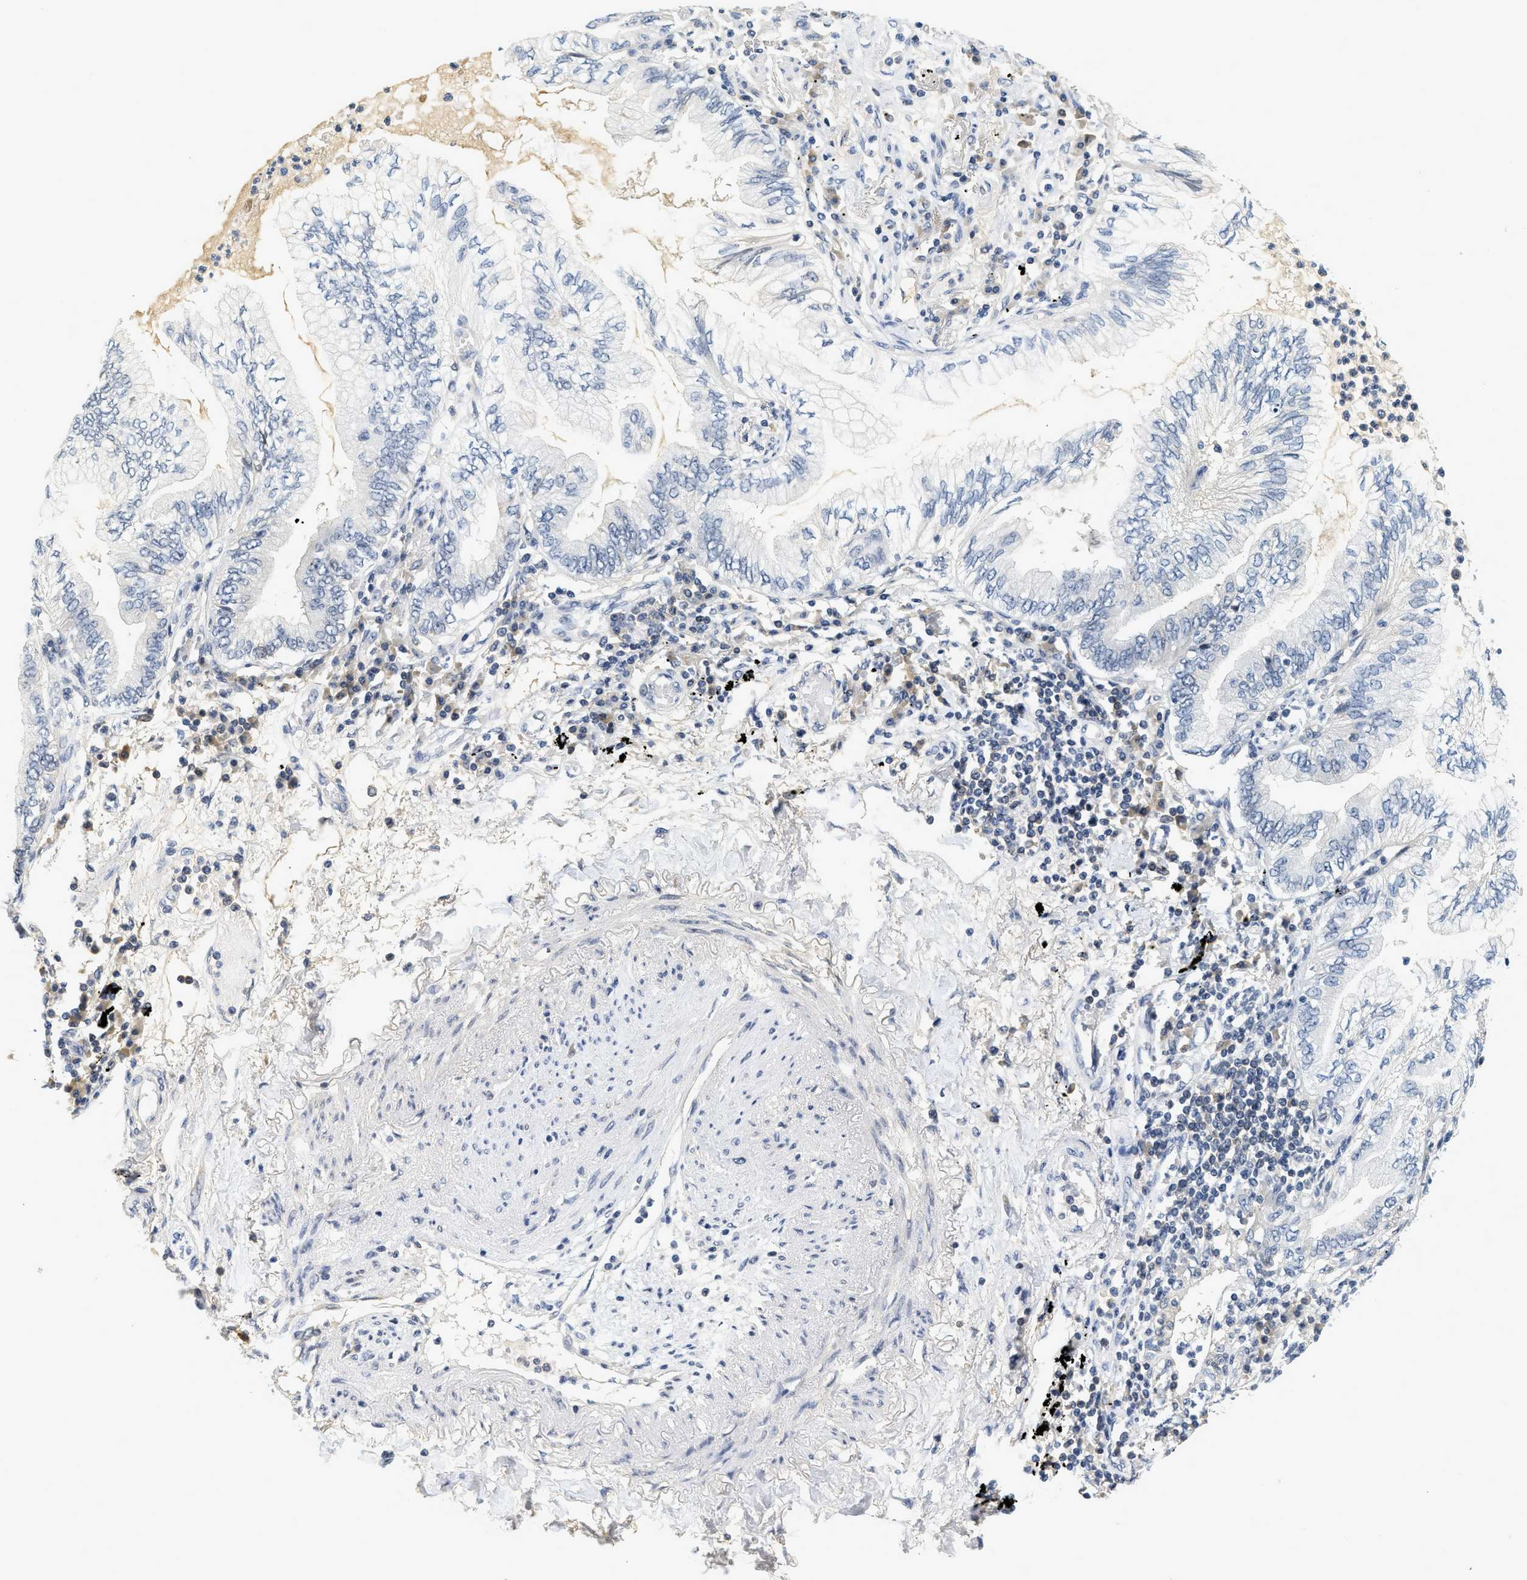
{"staining": {"intensity": "negative", "quantity": "none", "location": "none"}, "tissue": "lung cancer", "cell_type": "Tumor cells", "image_type": "cancer", "snomed": [{"axis": "morphology", "description": "Normal tissue, NOS"}, {"axis": "morphology", "description": "Adenocarcinoma, NOS"}, {"axis": "topography", "description": "Bronchus"}, {"axis": "topography", "description": "Lung"}], "caption": "Immunohistochemistry image of human lung cancer stained for a protein (brown), which exhibits no staining in tumor cells.", "gene": "MZF1", "patient": {"sex": "female", "age": 70}}